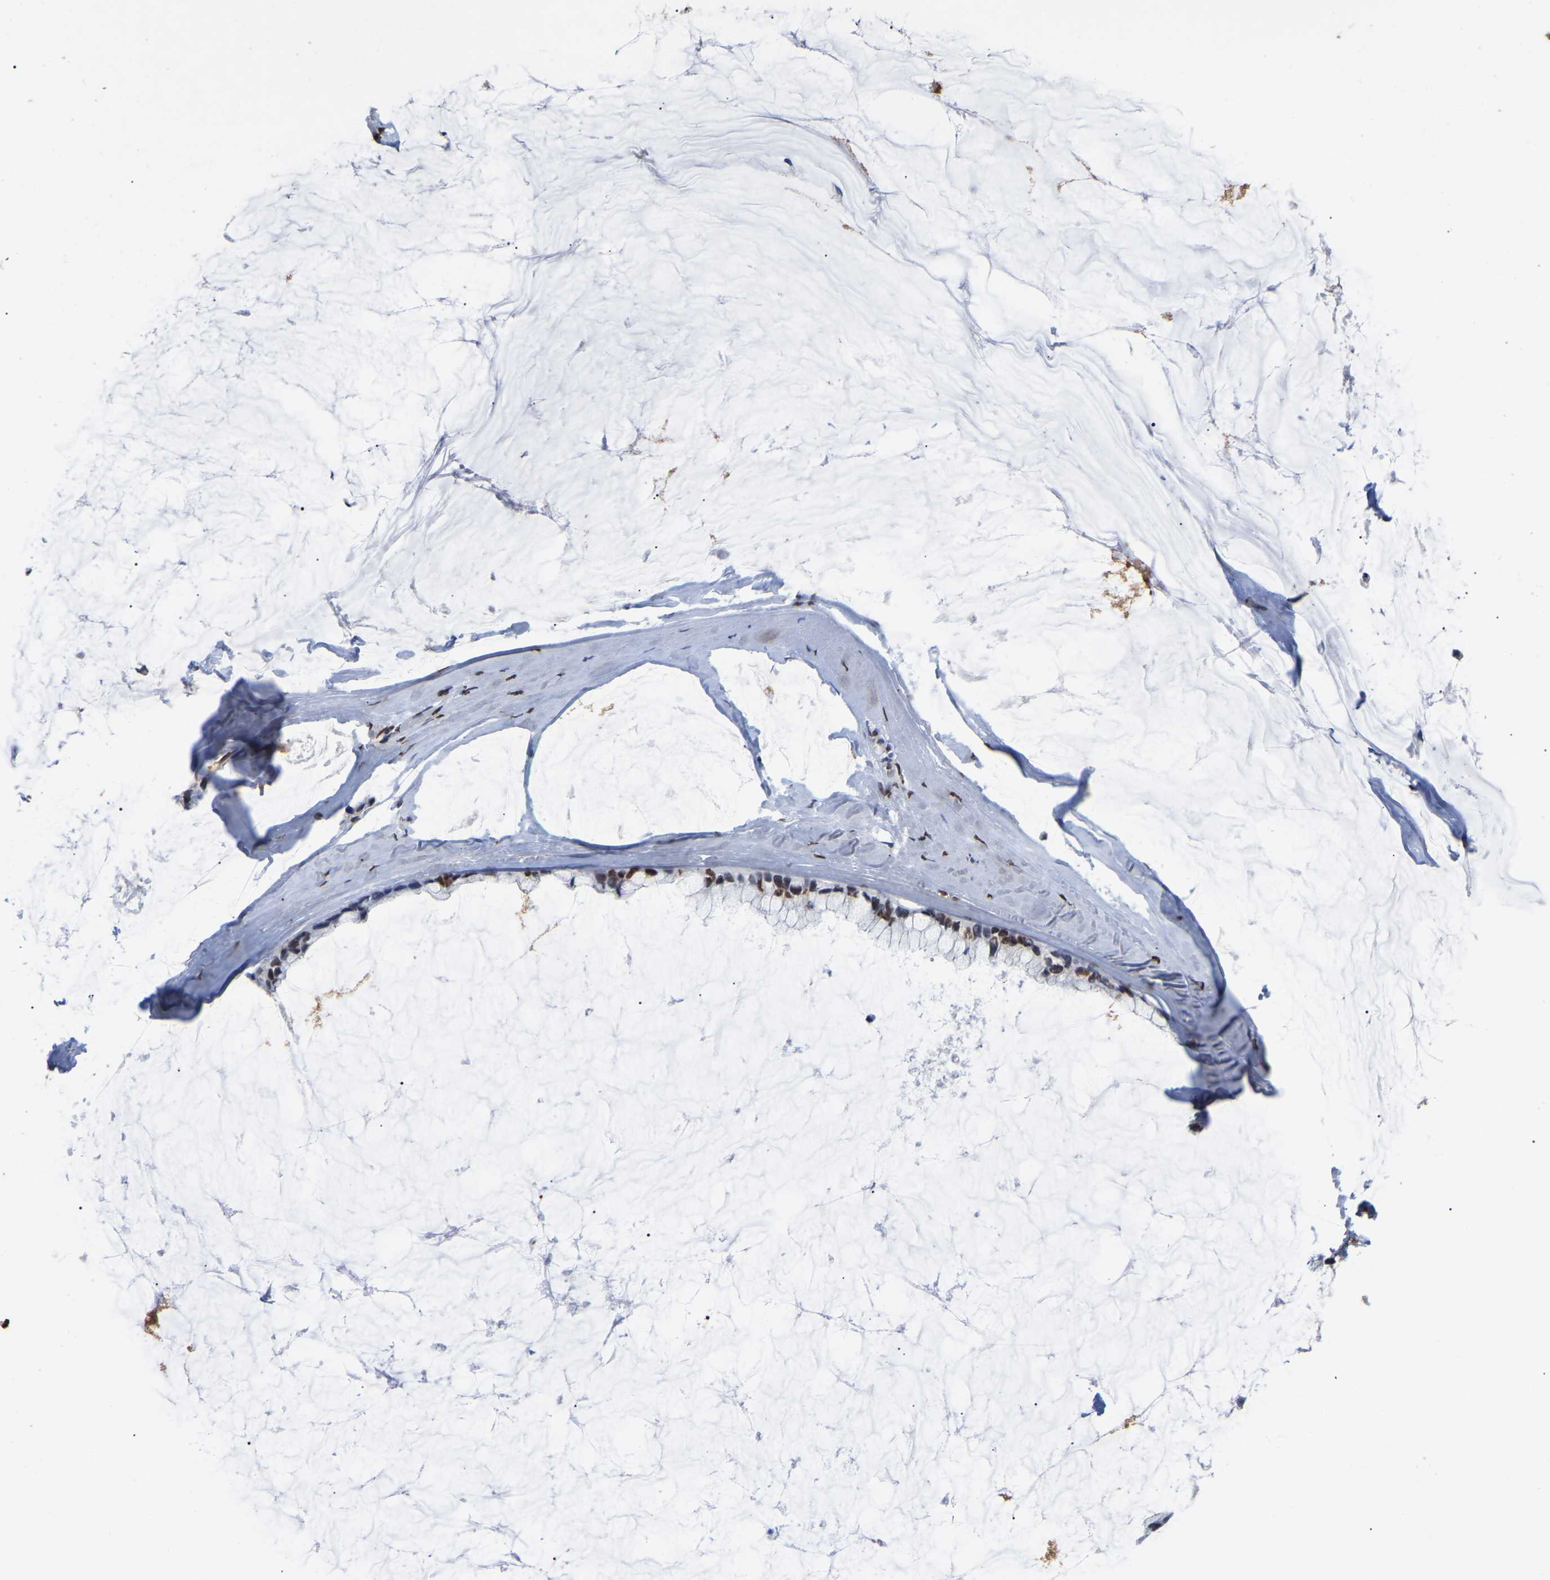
{"staining": {"intensity": "moderate", "quantity": "25%-75%", "location": "nuclear"}, "tissue": "ovarian cancer", "cell_type": "Tumor cells", "image_type": "cancer", "snomed": [{"axis": "morphology", "description": "Cystadenocarcinoma, mucinous, NOS"}, {"axis": "topography", "description": "Ovary"}], "caption": "IHC photomicrograph of ovarian cancer (mucinous cystadenocarcinoma) stained for a protein (brown), which reveals medium levels of moderate nuclear expression in about 25%-75% of tumor cells.", "gene": "RBL2", "patient": {"sex": "female", "age": 39}}